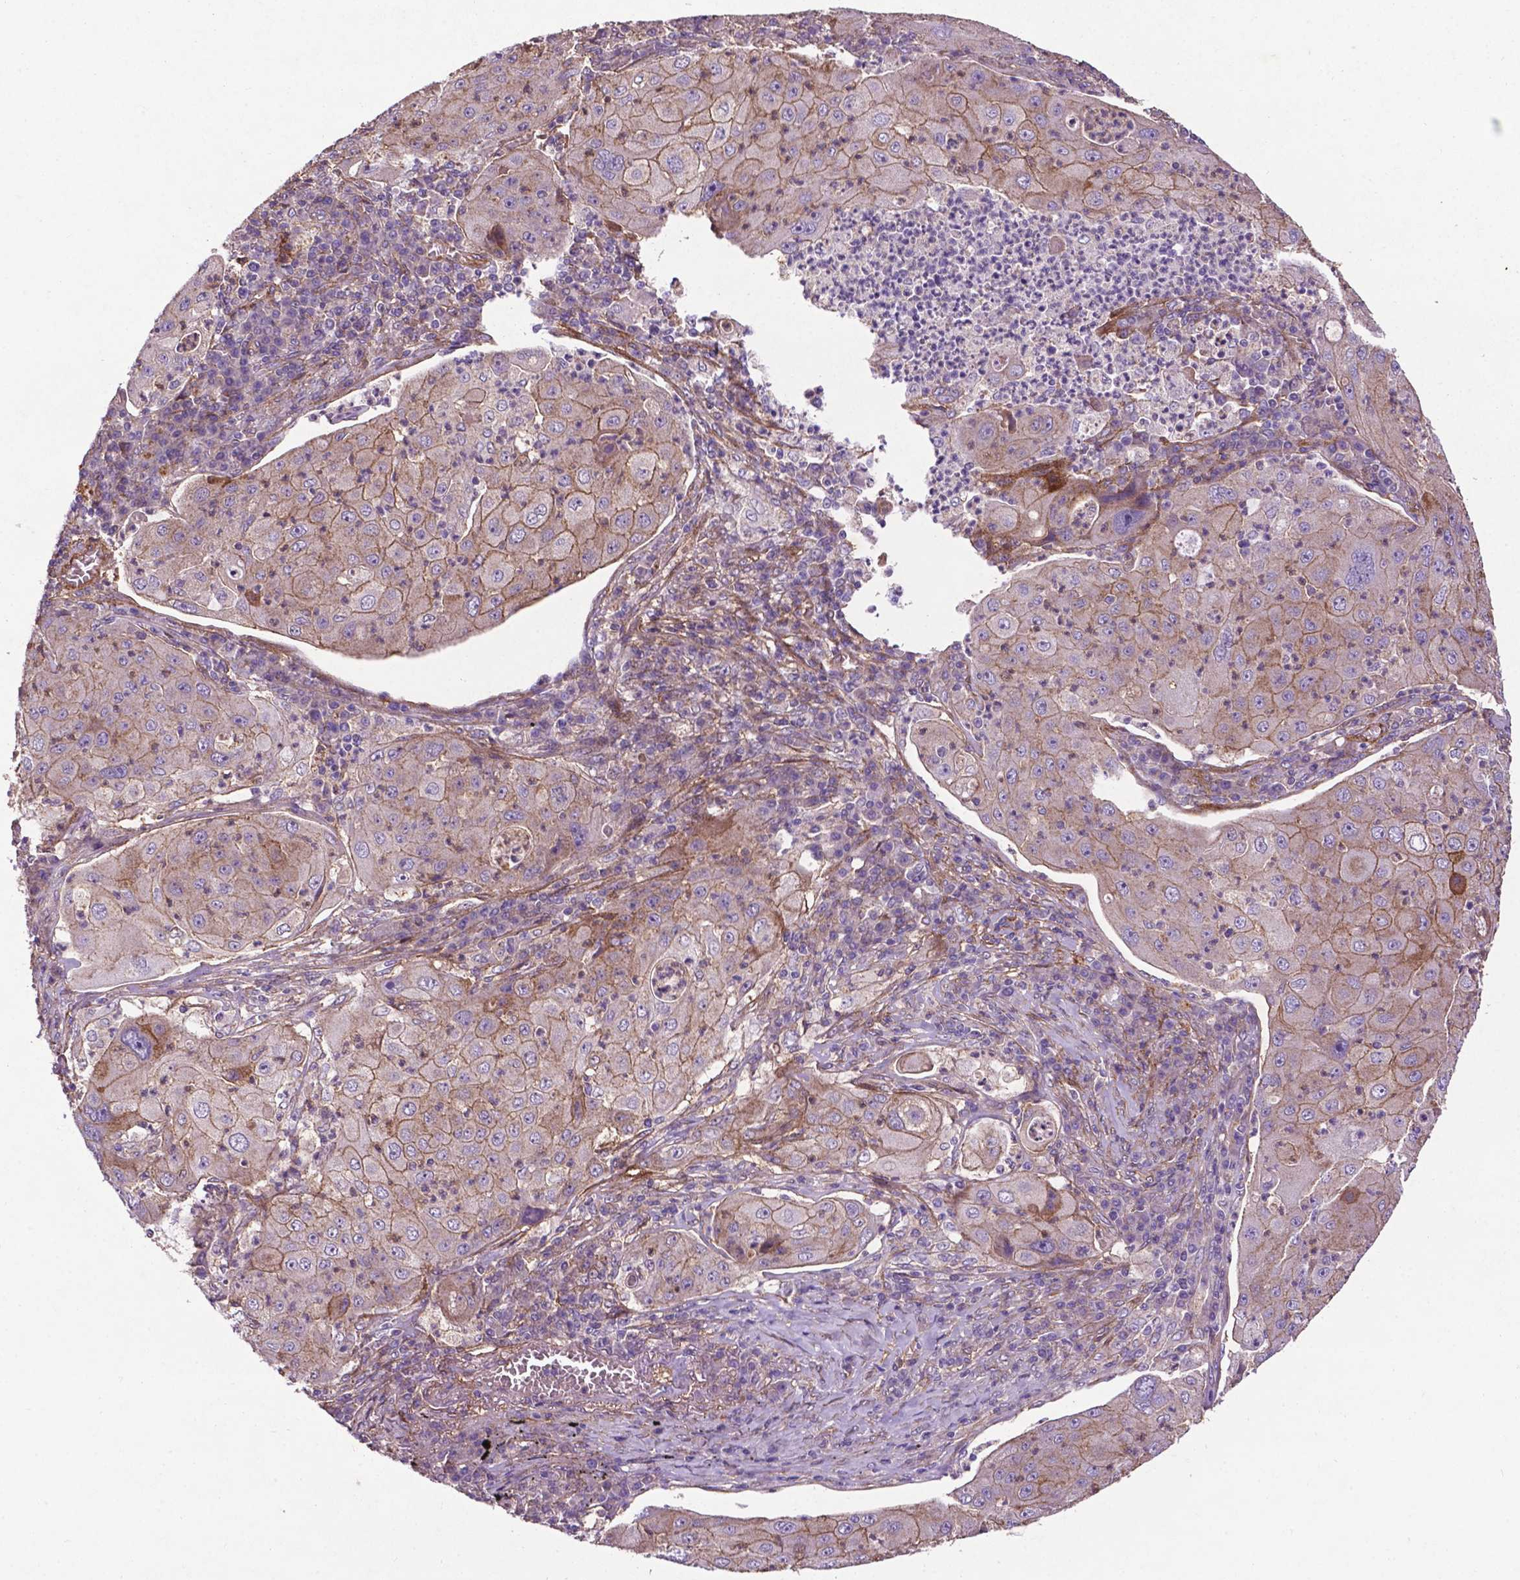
{"staining": {"intensity": "weak", "quantity": "25%-75%", "location": "cytoplasmic/membranous"}, "tissue": "lung cancer", "cell_type": "Tumor cells", "image_type": "cancer", "snomed": [{"axis": "morphology", "description": "Squamous cell carcinoma, NOS"}, {"axis": "topography", "description": "Lung"}], "caption": "High-magnification brightfield microscopy of lung squamous cell carcinoma stained with DAB (brown) and counterstained with hematoxylin (blue). tumor cells exhibit weak cytoplasmic/membranous positivity is present in about25%-75% of cells.", "gene": "RRAS", "patient": {"sex": "female", "age": 59}}